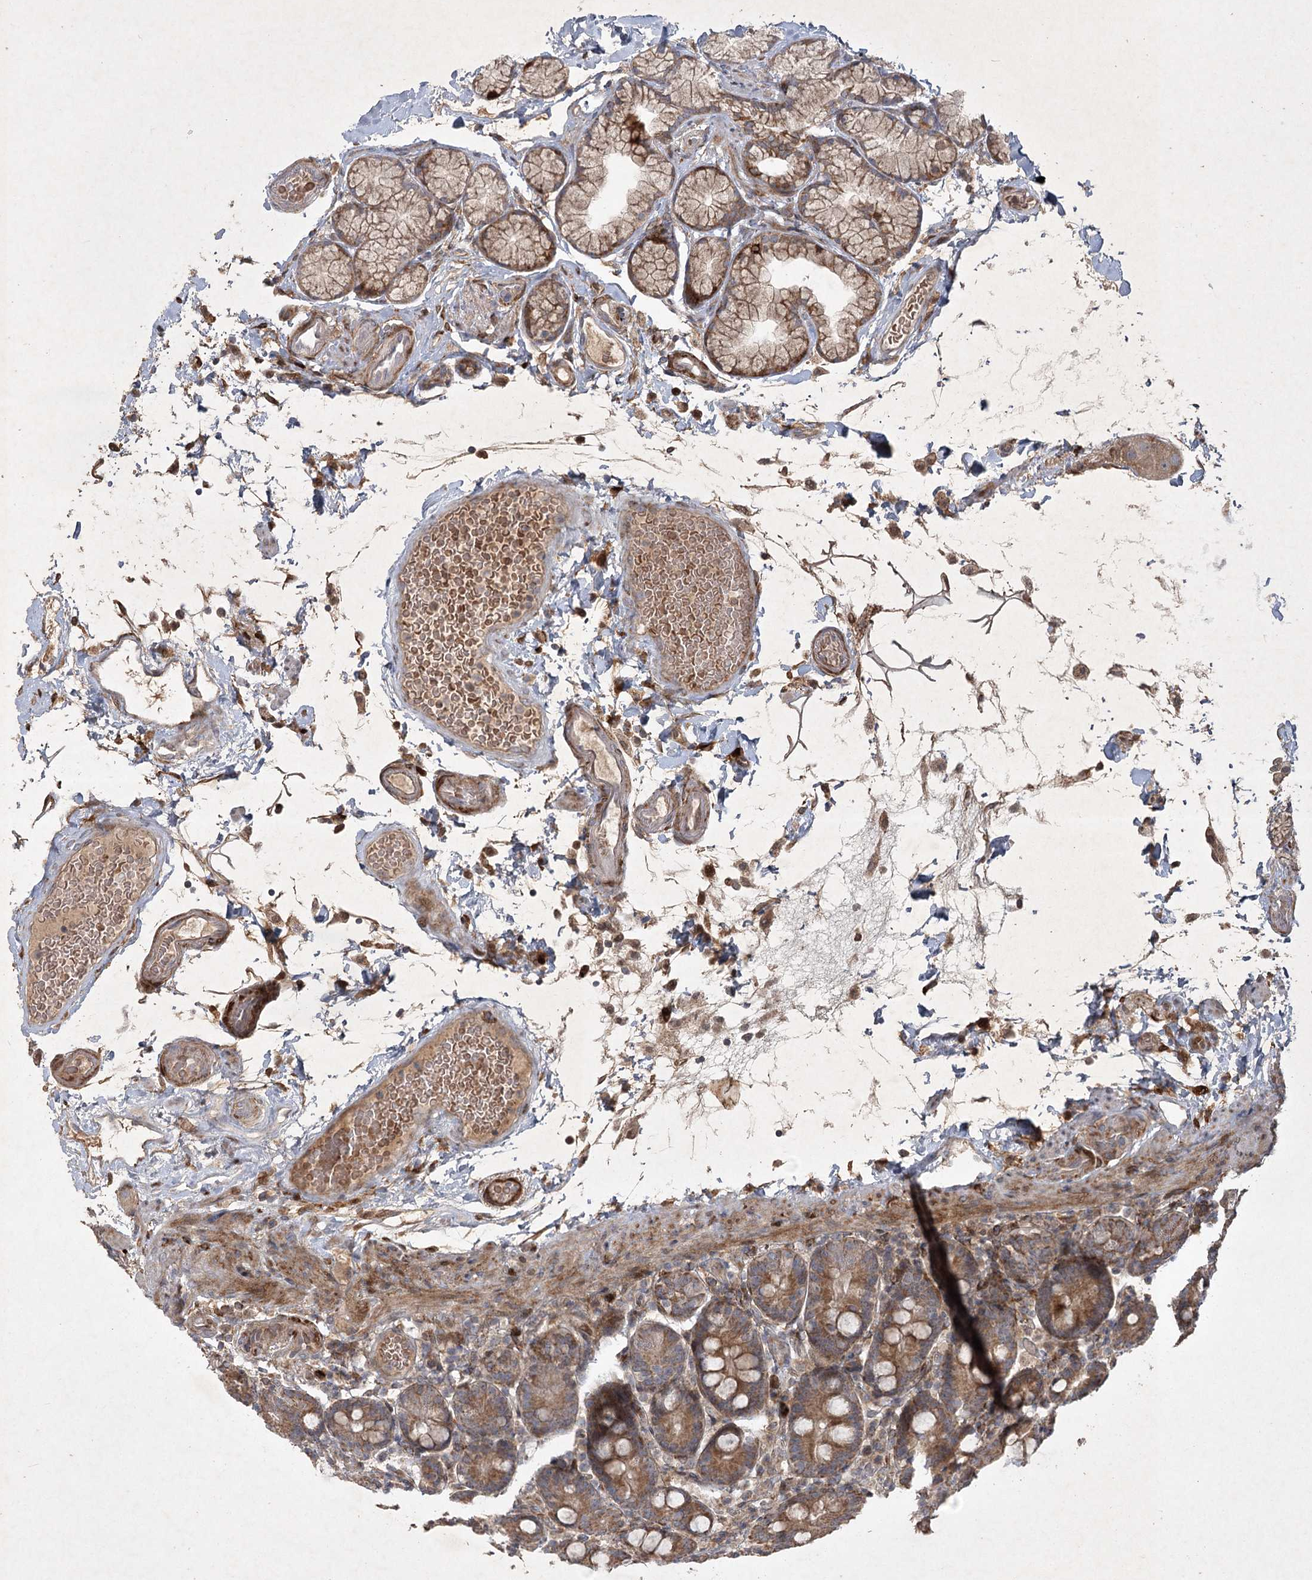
{"staining": {"intensity": "moderate", "quantity": ">75%", "location": "cytoplasmic/membranous"}, "tissue": "duodenum", "cell_type": "Glandular cells", "image_type": "normal", "snomed": [{"axis": "morphology", "description": "Normal tissue, NOS"}, {"axis": "topography", "description": "Small intestine, NOS"}], "caption": "The image demonstrates staining of normal duodenum, revealing moderate cytoplasmic/membranous protein expression (brown color) within glandular cells.", "gene": "KBTBD4", "patient": {"sex": "female", "age": 71}}